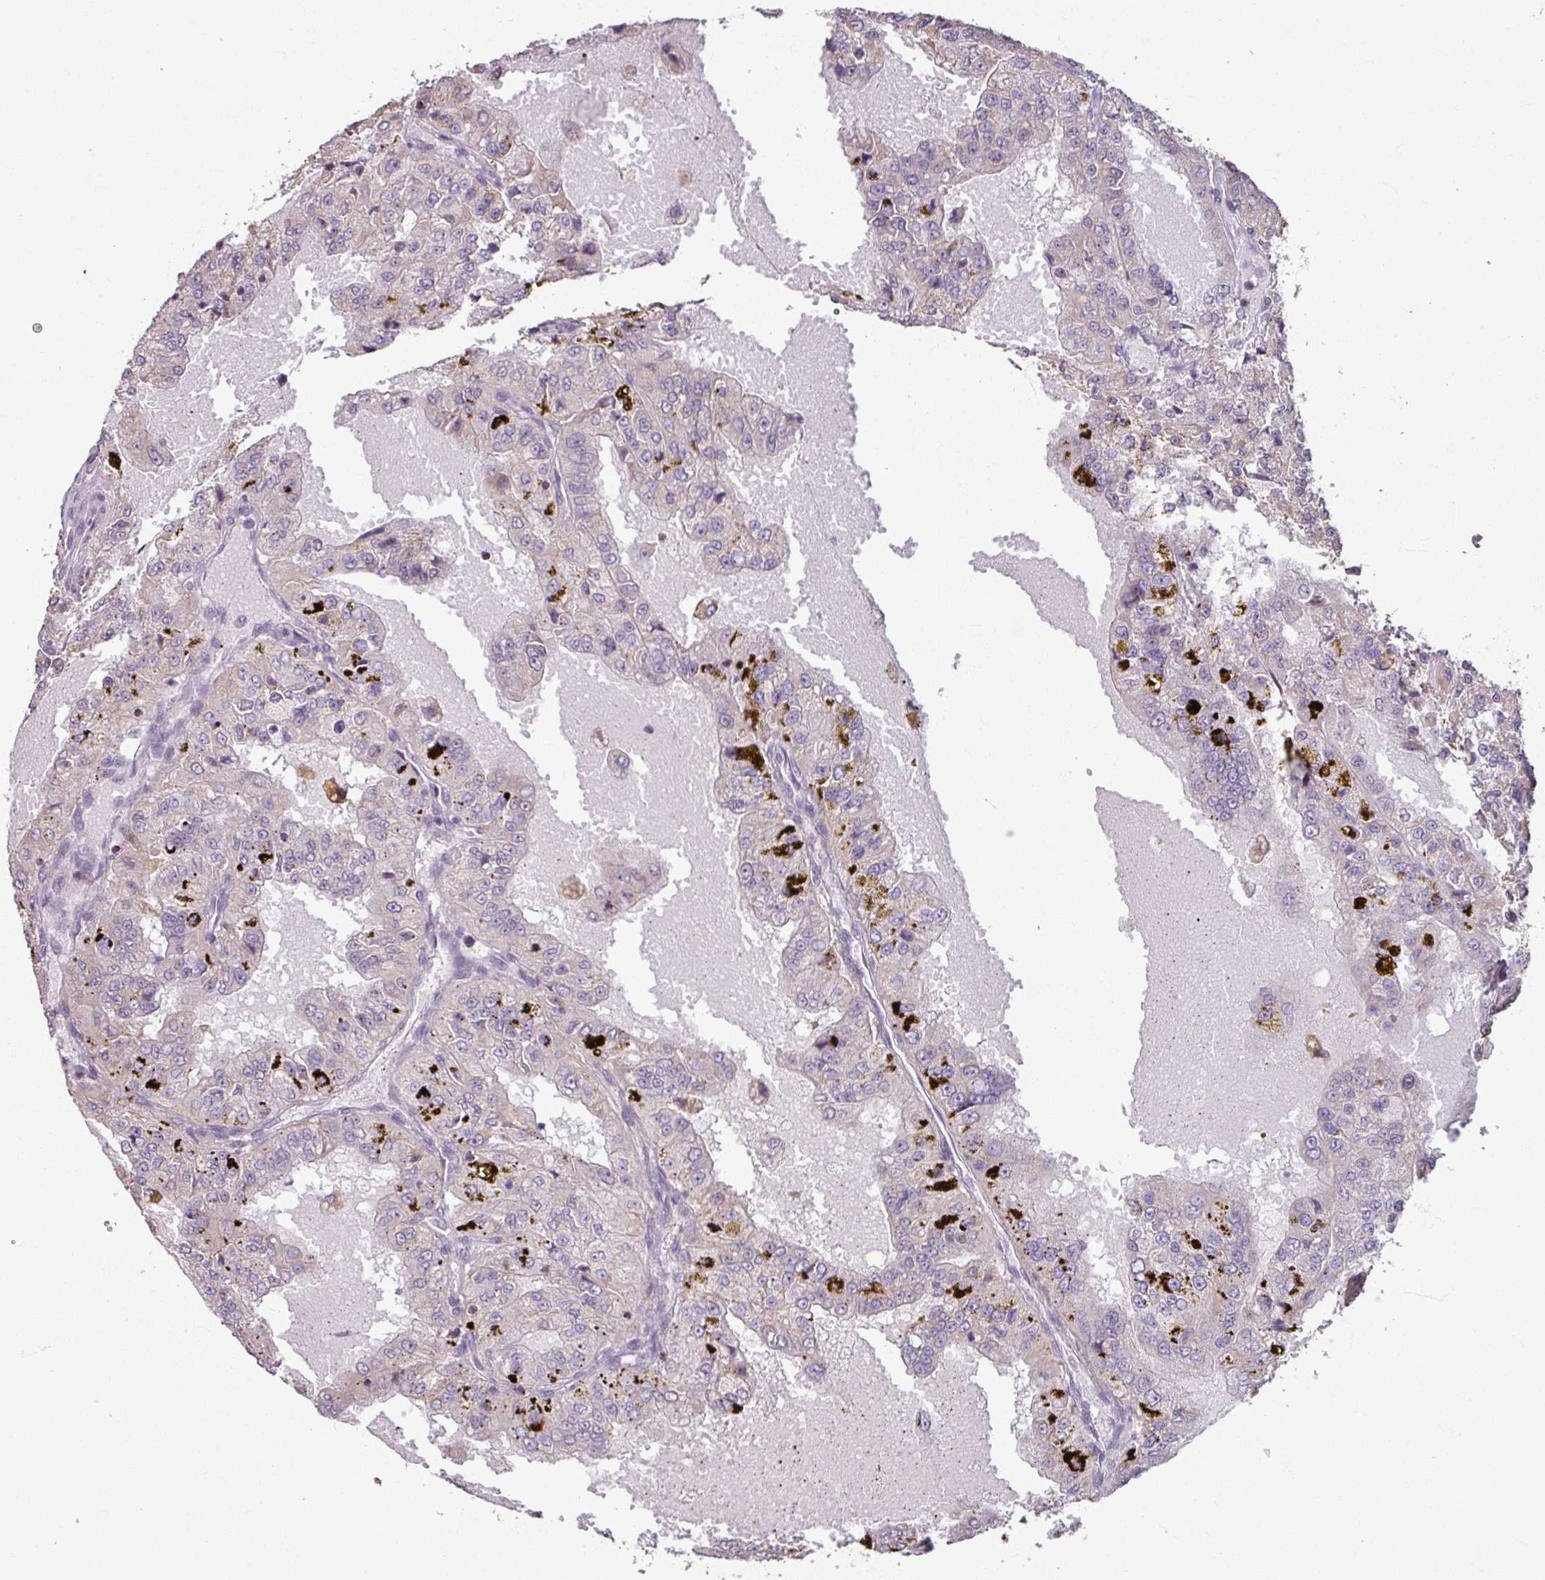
{"staining": {"intensity": "negative", "quantity": "none", "location": "none"}, "tissue": "renal cancer", "cell_type": "Tumor cells", "image_type": "cancer", "snomed": [{"axis": "morphology", "description": "Adenocarcinoma, NOS"}, {"axis": "topography", "description": "Kidney"}], "caption": "Protein analysis of renal cancer (adenocarcinoma) demonstrates no significant staining in tumor cells.", "gene": "OR6B1", "patient": {"sex": "female", "age": 63}}